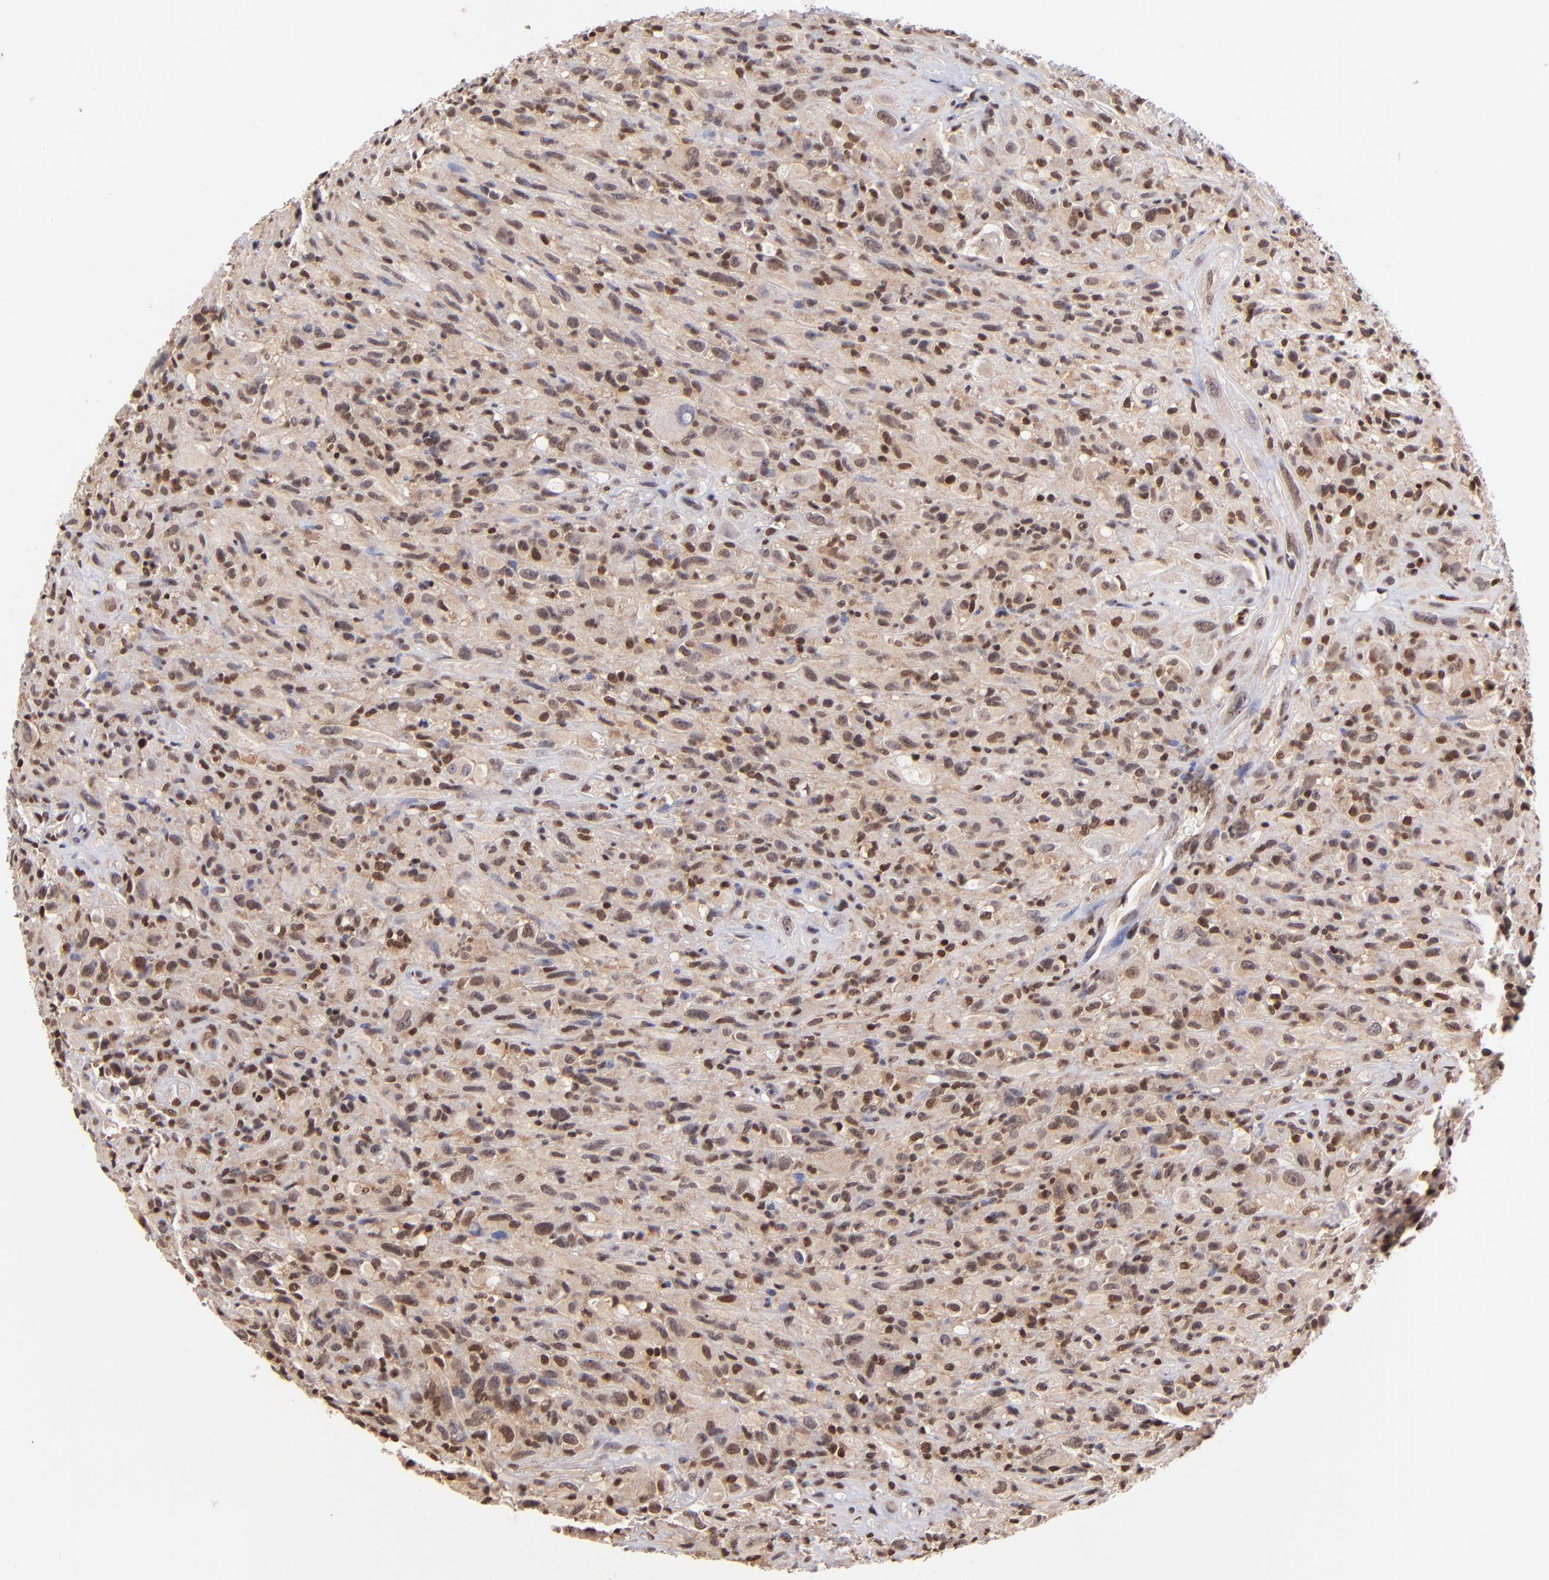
{"staining": {"intensity": "strong", "quantity": ">75%", "location": "nuclear"}, "tissue": "glioma", "cell_type": "Tumor cells", "image_type": "cancer", "snomed": [{"axis": "morphology", "description": "Glioma, malignant, High grade"}, {"axis": "topography", "description": "Brain"}], "caption": "Immunohistochemistry (IHC) of human glioma shows high levels of strong nuclear staining in approximately >75% of tumor cells. The protein is shown in brown color, while the nuclei are stained blue.", "gene": "WDR25", "patient": {"sex": "male", "age": 48}}